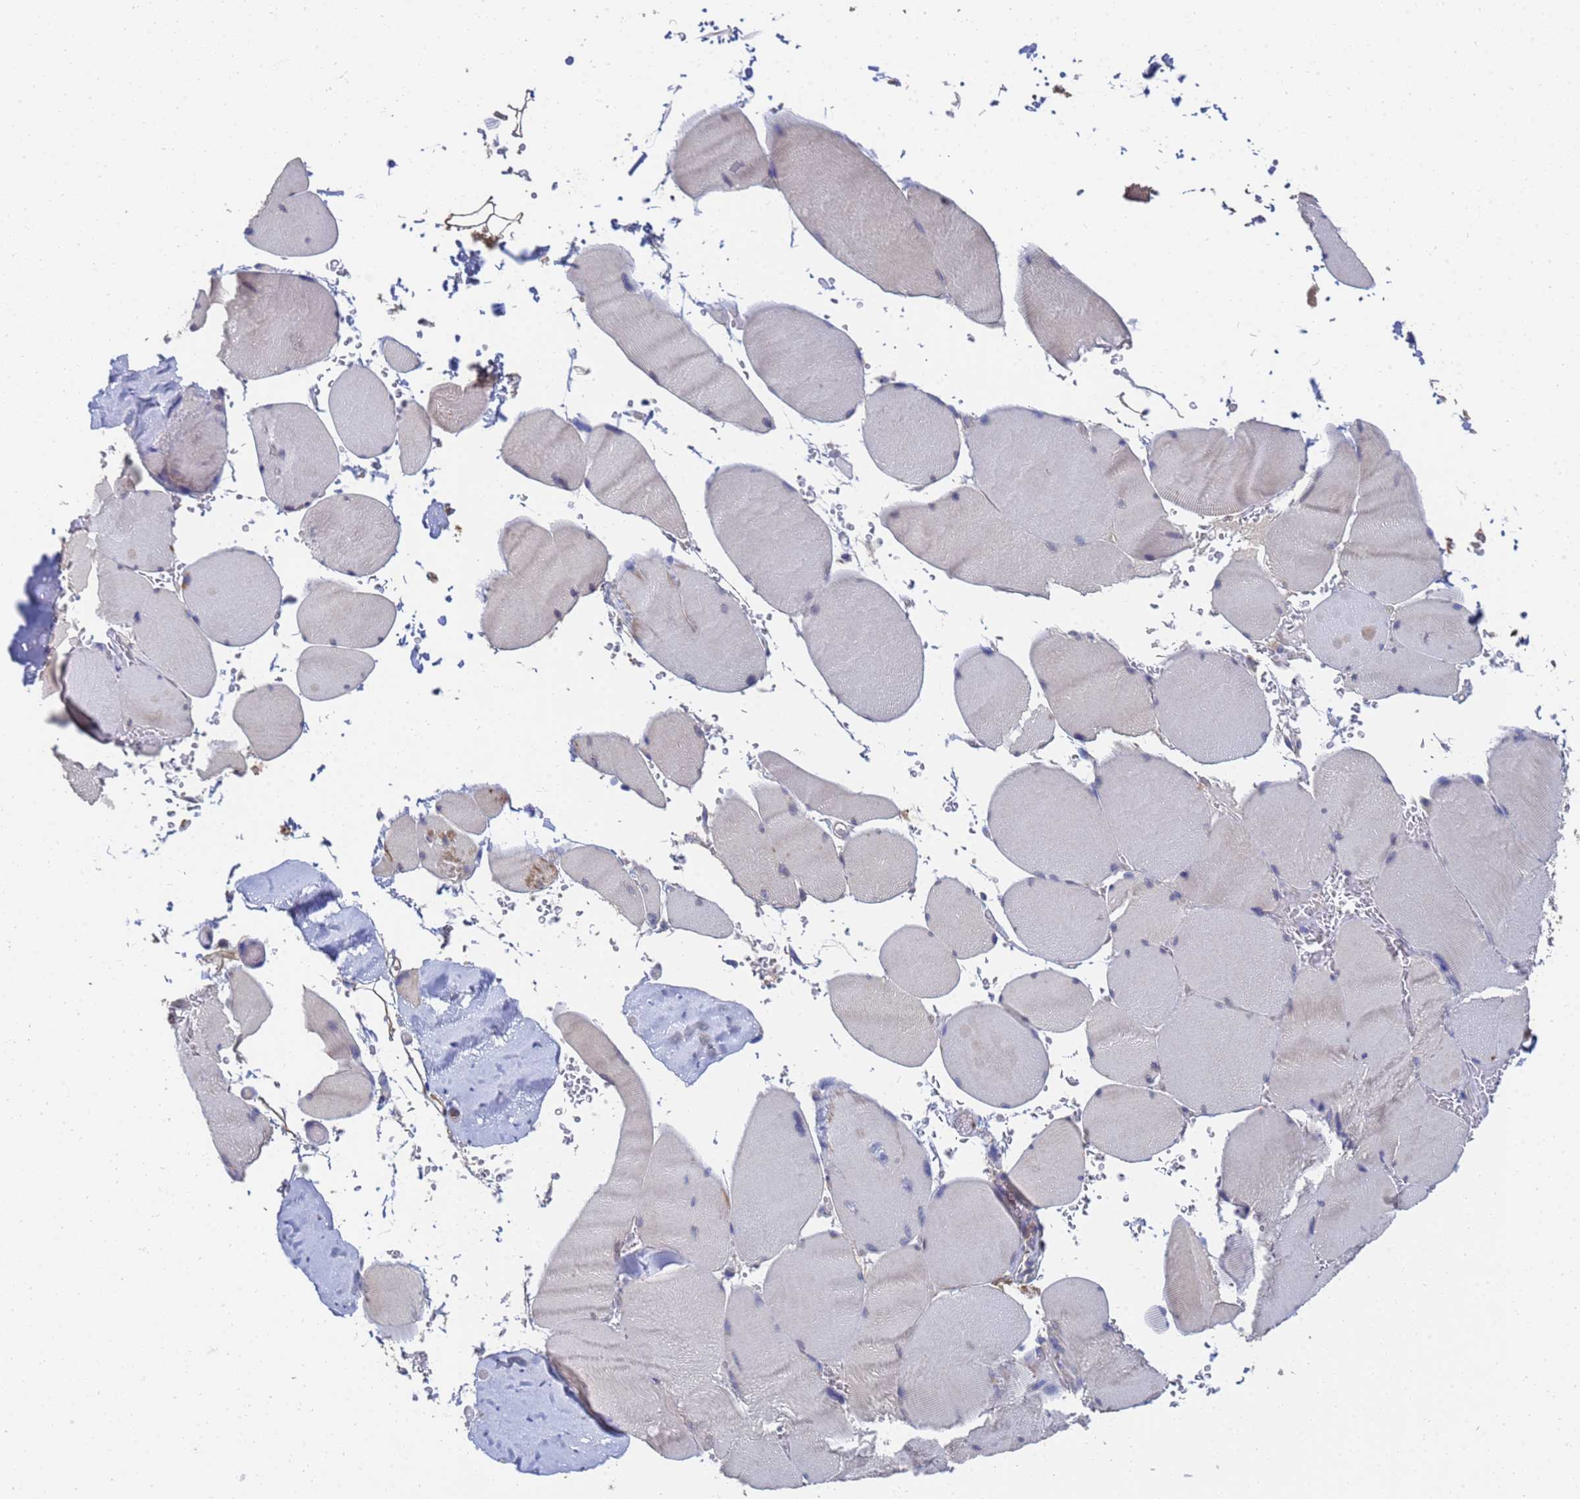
{"staining": {"intensity": "negative", "quantity": "none", "location": "none"}, "tissue": "skeletal muscle", "cell_type": "Myocytes", "image_type": "normal", "snomed": [{"axis": "morphology", "description": "Normal tissue, NOS"}, {"axis": "topography", "description": "Skeletal muscle"}, {"axis": "topography", "description": "Head-Neck"}], "caption": "DAB (3,3'-diaminobenzidine) immunohistochemical staining of unremarkable human skeletal muscle exhibits no significant positivity in myocytes. (DAB immunohistochemistry (IHC) visualized using brightfield microscopy, high magnification).", "gene": "LBX2", "patient": {"sex": "male", "age": 66}}